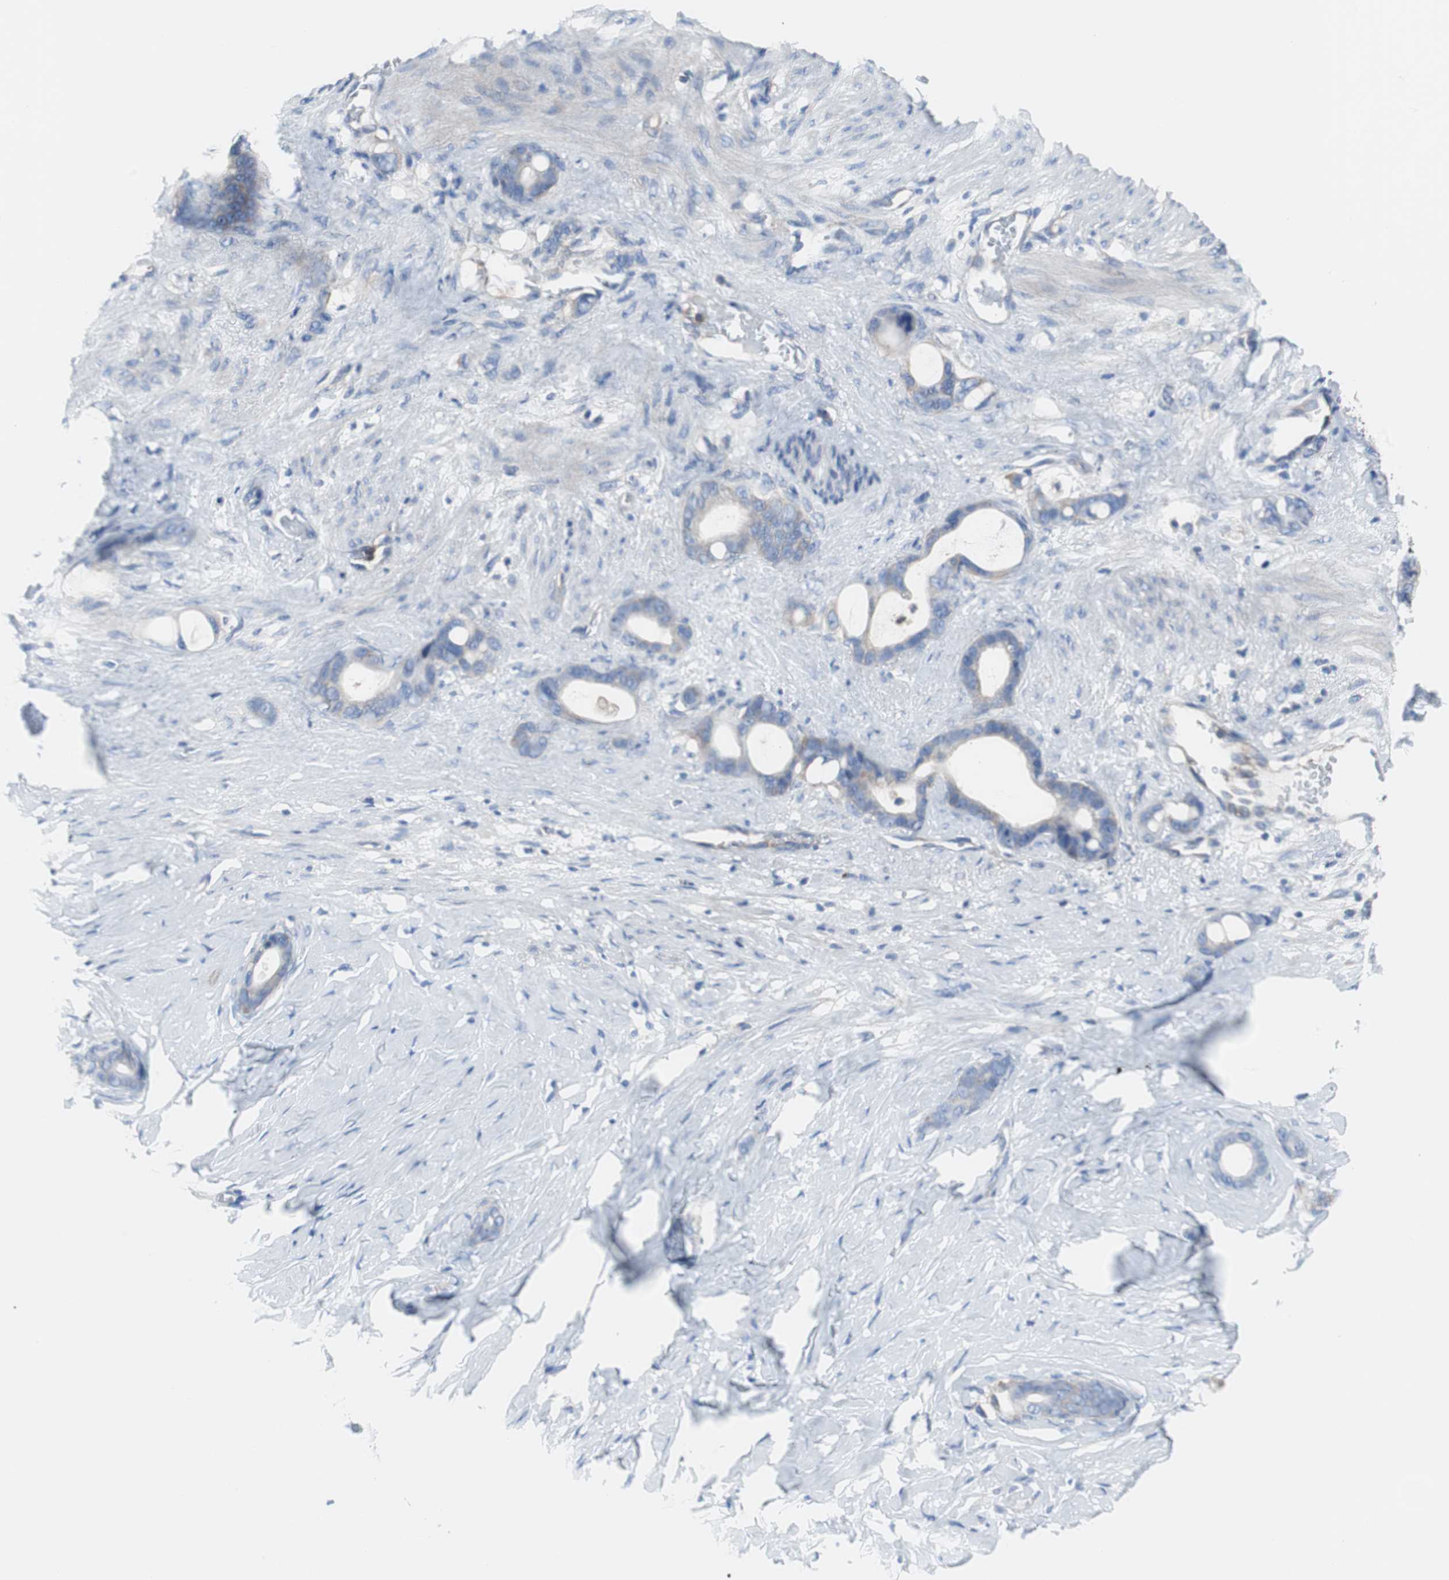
{"staining": {"intensity": "weak", "quantity": ">75%", "location": "cytoplasmic/membranous"}, "tissue": "stomach cancer", "cell_type": "Tumor cells", "image_type": "cancer", "snomed": [{"axis": "morphology", "description": "Adenocarcinoma, NOS"}, {"axis": "topography", "description": "Stomach"}], "caption": "Stomach cancer stained for a protein exhibits weak cytoplasmic/membranous positivity in tumor cells. (Brightfield microscopy of DAB IHC at high magnification).", "gene": "BRAF", "patient": {"sex": "female", "age": 75}}